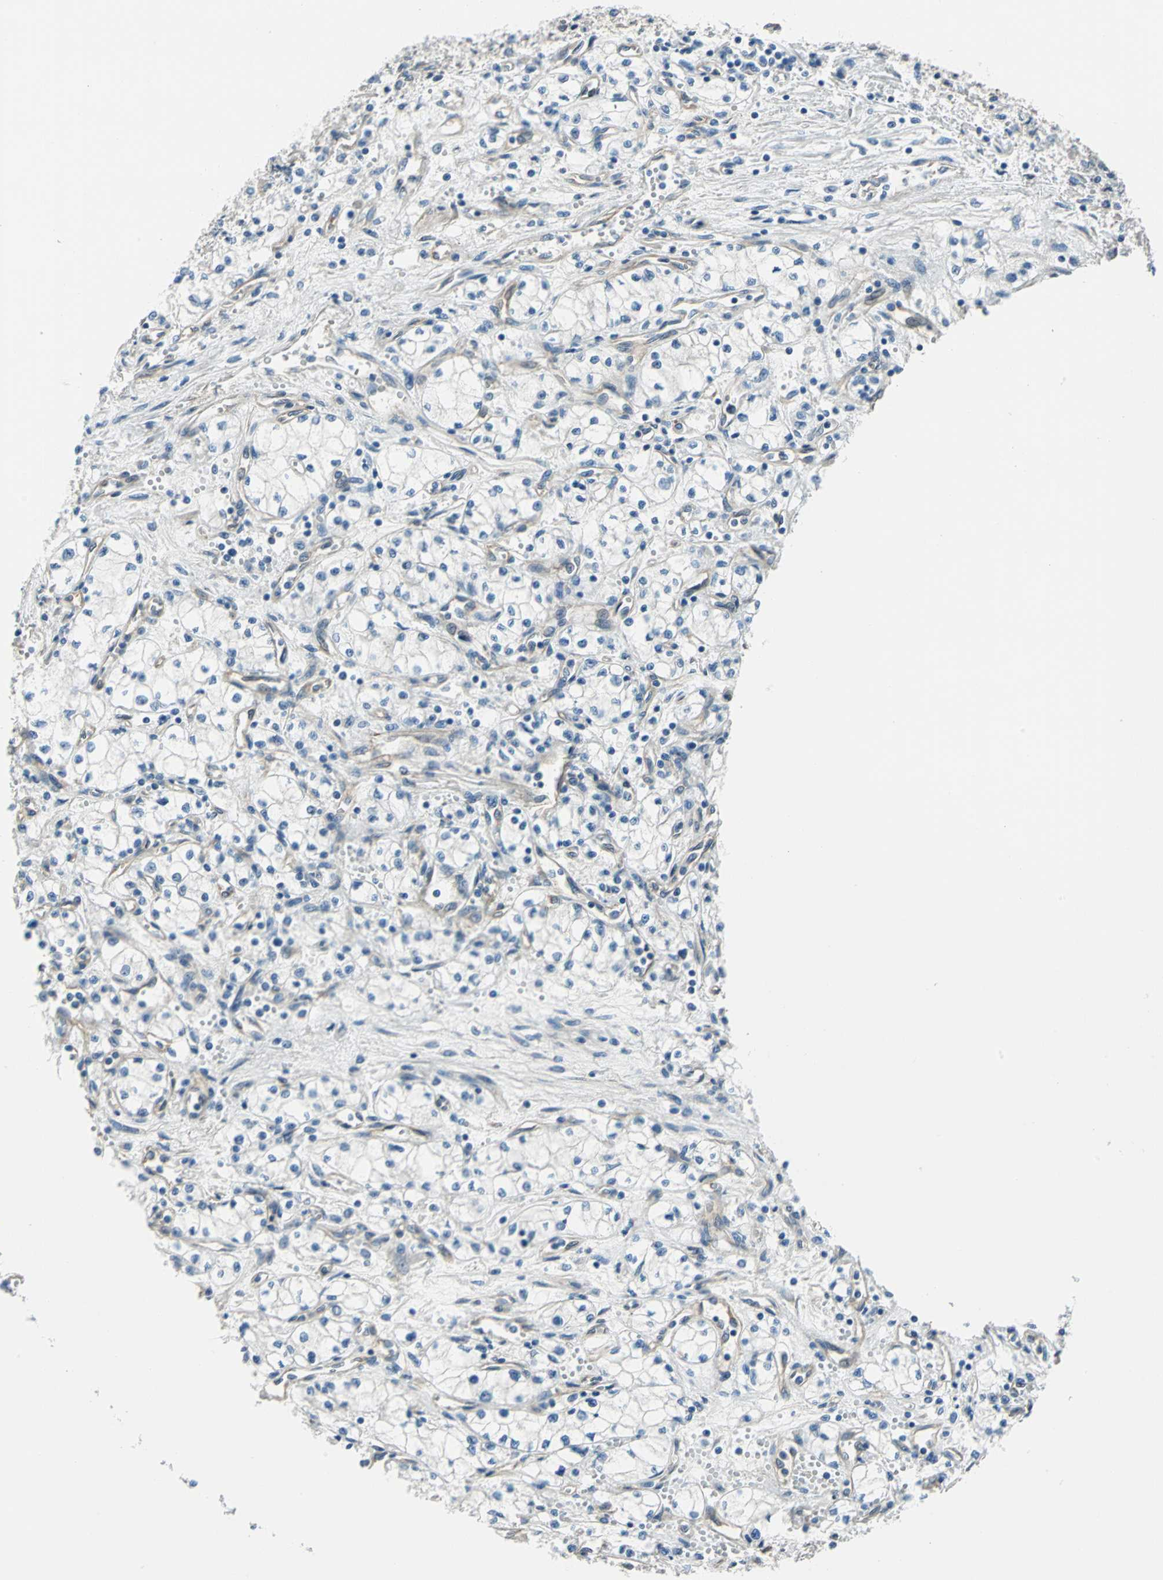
{"staining": {"intensity": "negative", "quantity": "none", "location": "none"}, "tissue": "renal cancer", "cell_type": "Tumor cells", "image_type": "cancer", "snomed": [{"axis": "morphology", "description": "Normal tissue, NOS"}, {"axis": "morphology", "description": "Adenocarcinoma, NOS"}, {"axis": "topography", "description": "Kidney"}], "caption": "Immunohistochemistry of renal cancer displays no staining in tumor cells.", "gene": "CDC42EP1", "patient": {"sex": "male", "age": 59}}